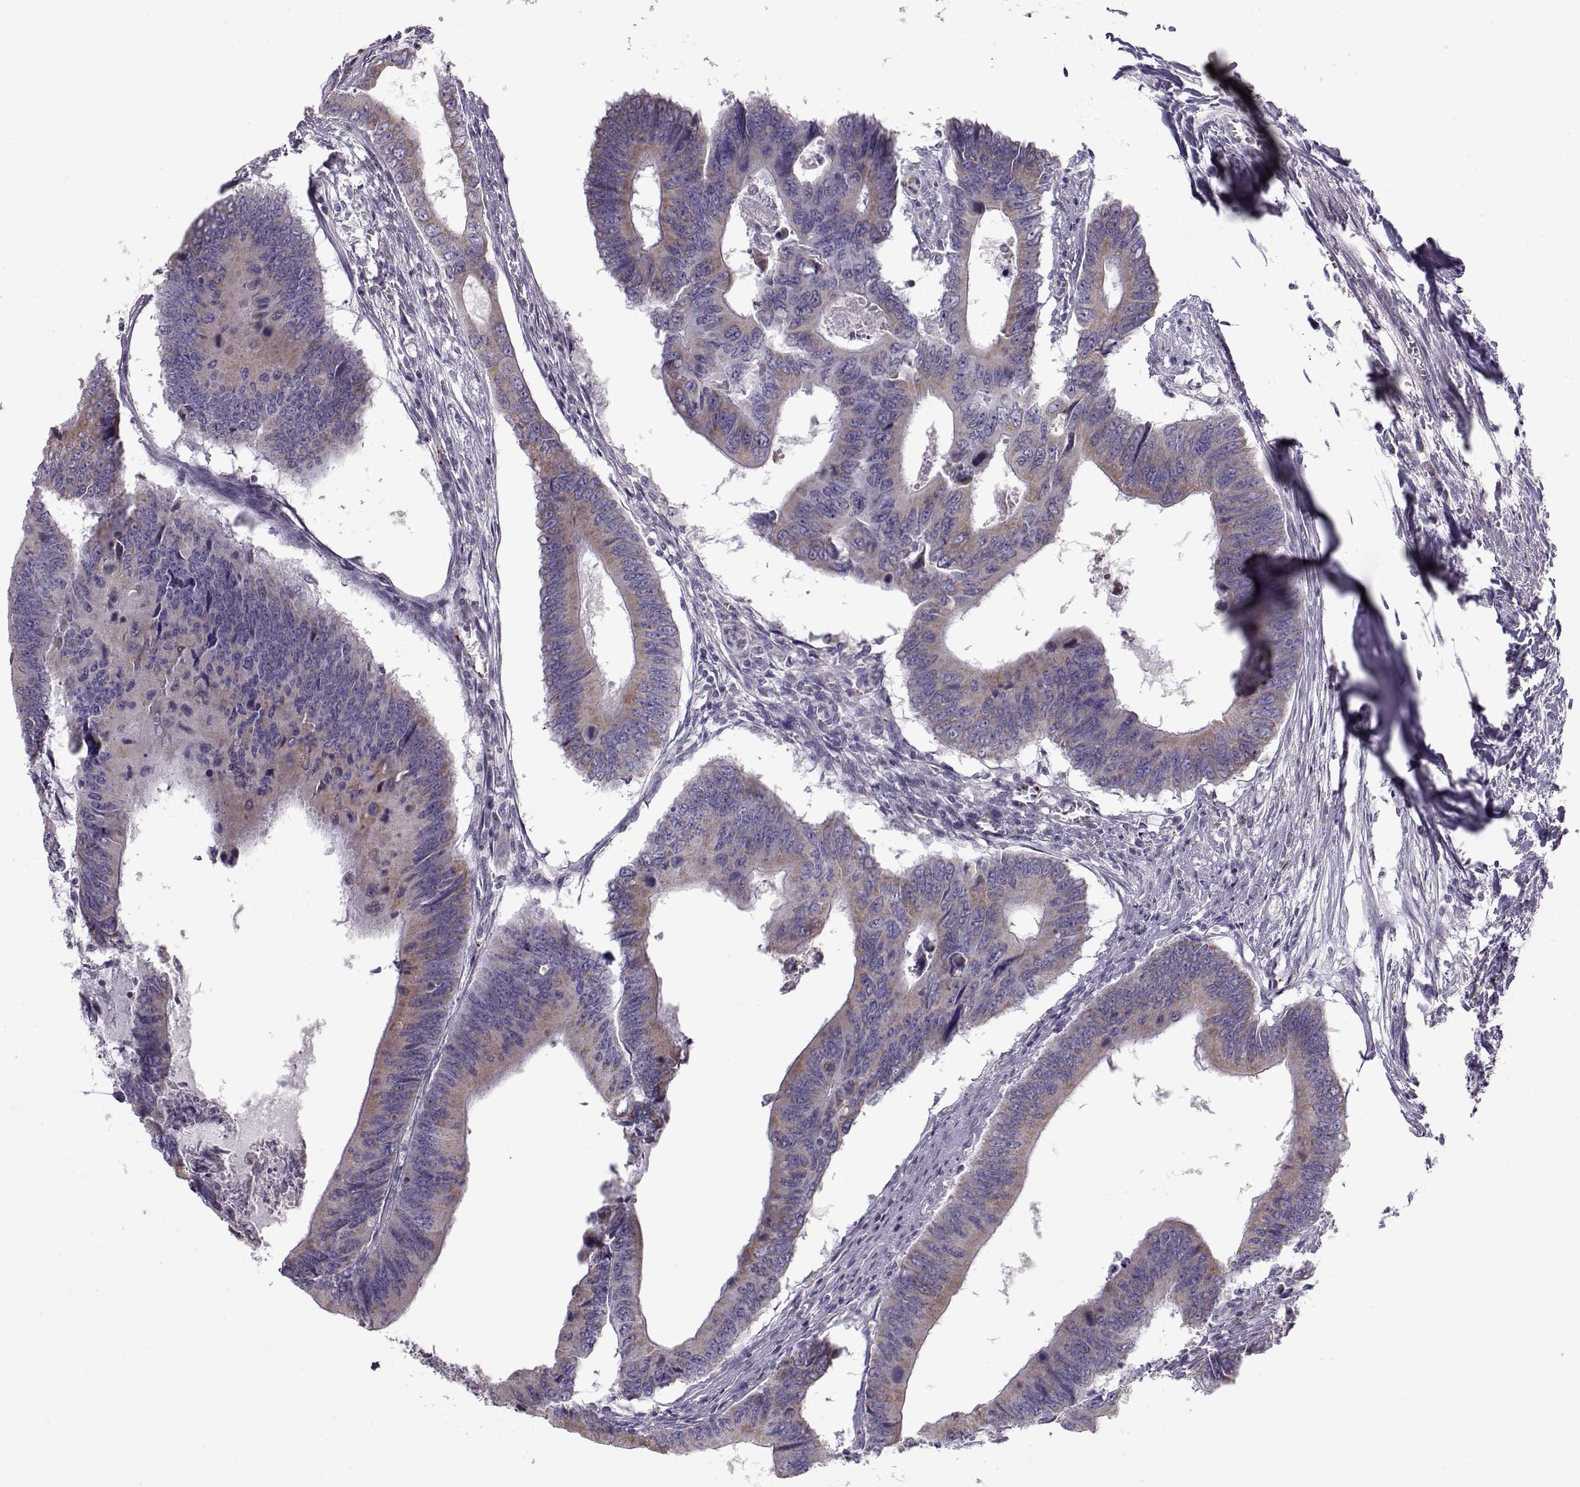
{"staining": {"intensity": "weak", "quantity": "<25%", "location": "cytoplasmic/membranous"}, "tissue": "colorectal cancer", "cell_type": "Tumor cells", "image_type": "cancer", "snomed": [{"axis": "morphology", "description": "Adenocarcinoma, NOS"}, {"axis": "topography", "description": "Colon"}], "caption": "Immunohistochemistry of colorectal cancer displays no positivity in tumor cells.", "gene": "KLF17", "patient": {"sex": "male", "age": 53}}